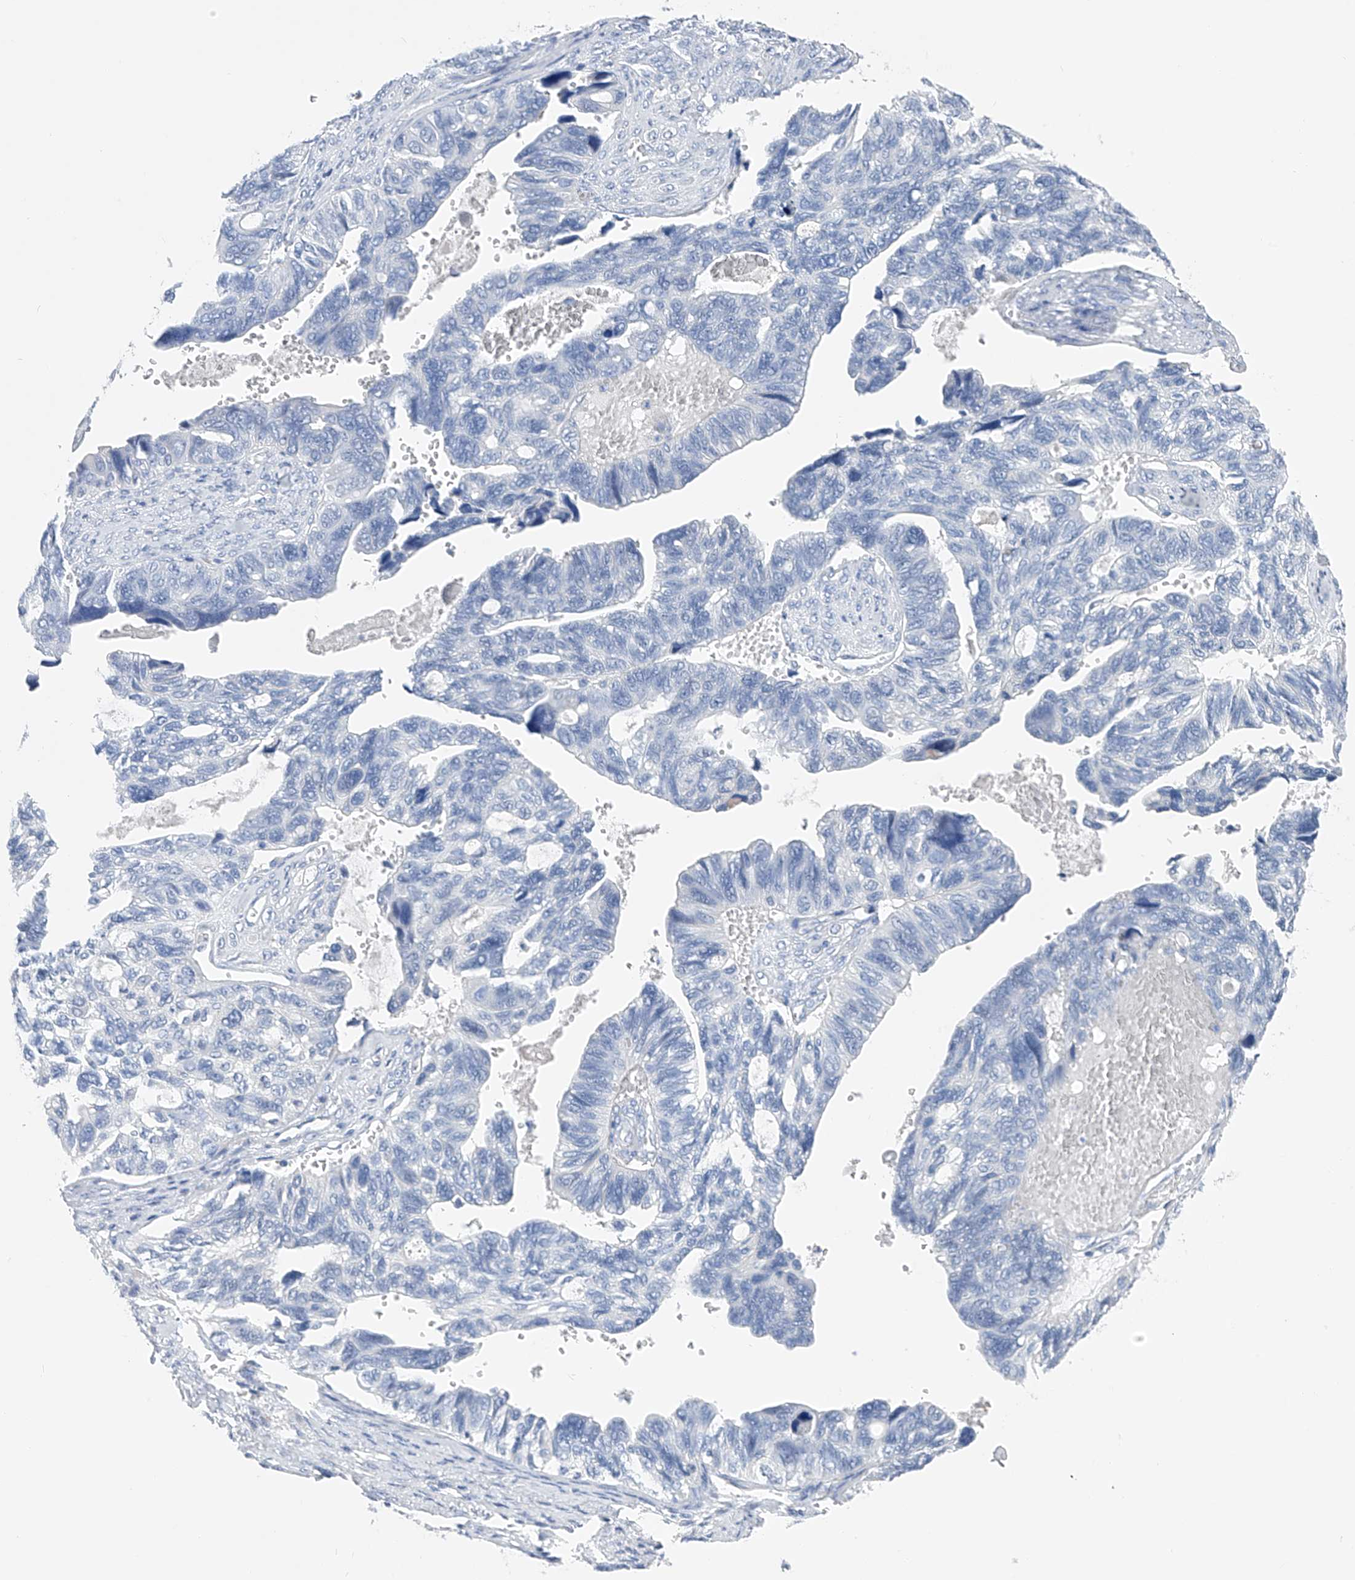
{"staining": {"intensity": "negative", "quantity": "none", "location": "none"}, "tissue": "ovarian cancer", "cell_type": "Tumor cells", "image_type": "cancer", "snomed": [{"axis": "morphology", "description": "Cystadenocarcinoma, serous, NOS"}, {"axis": "topography", "description": "Ovary"}], "caption": "High magnification brightfield microscopy of ovarian cancer (serous cystadenocarcinoma) stained with DAB (brown) and counterstained with hematoxylin (blue): tumor cells show no significant staining.", "gene": "ADRA1A", "patient": {"sex": "female", "age": 79}}